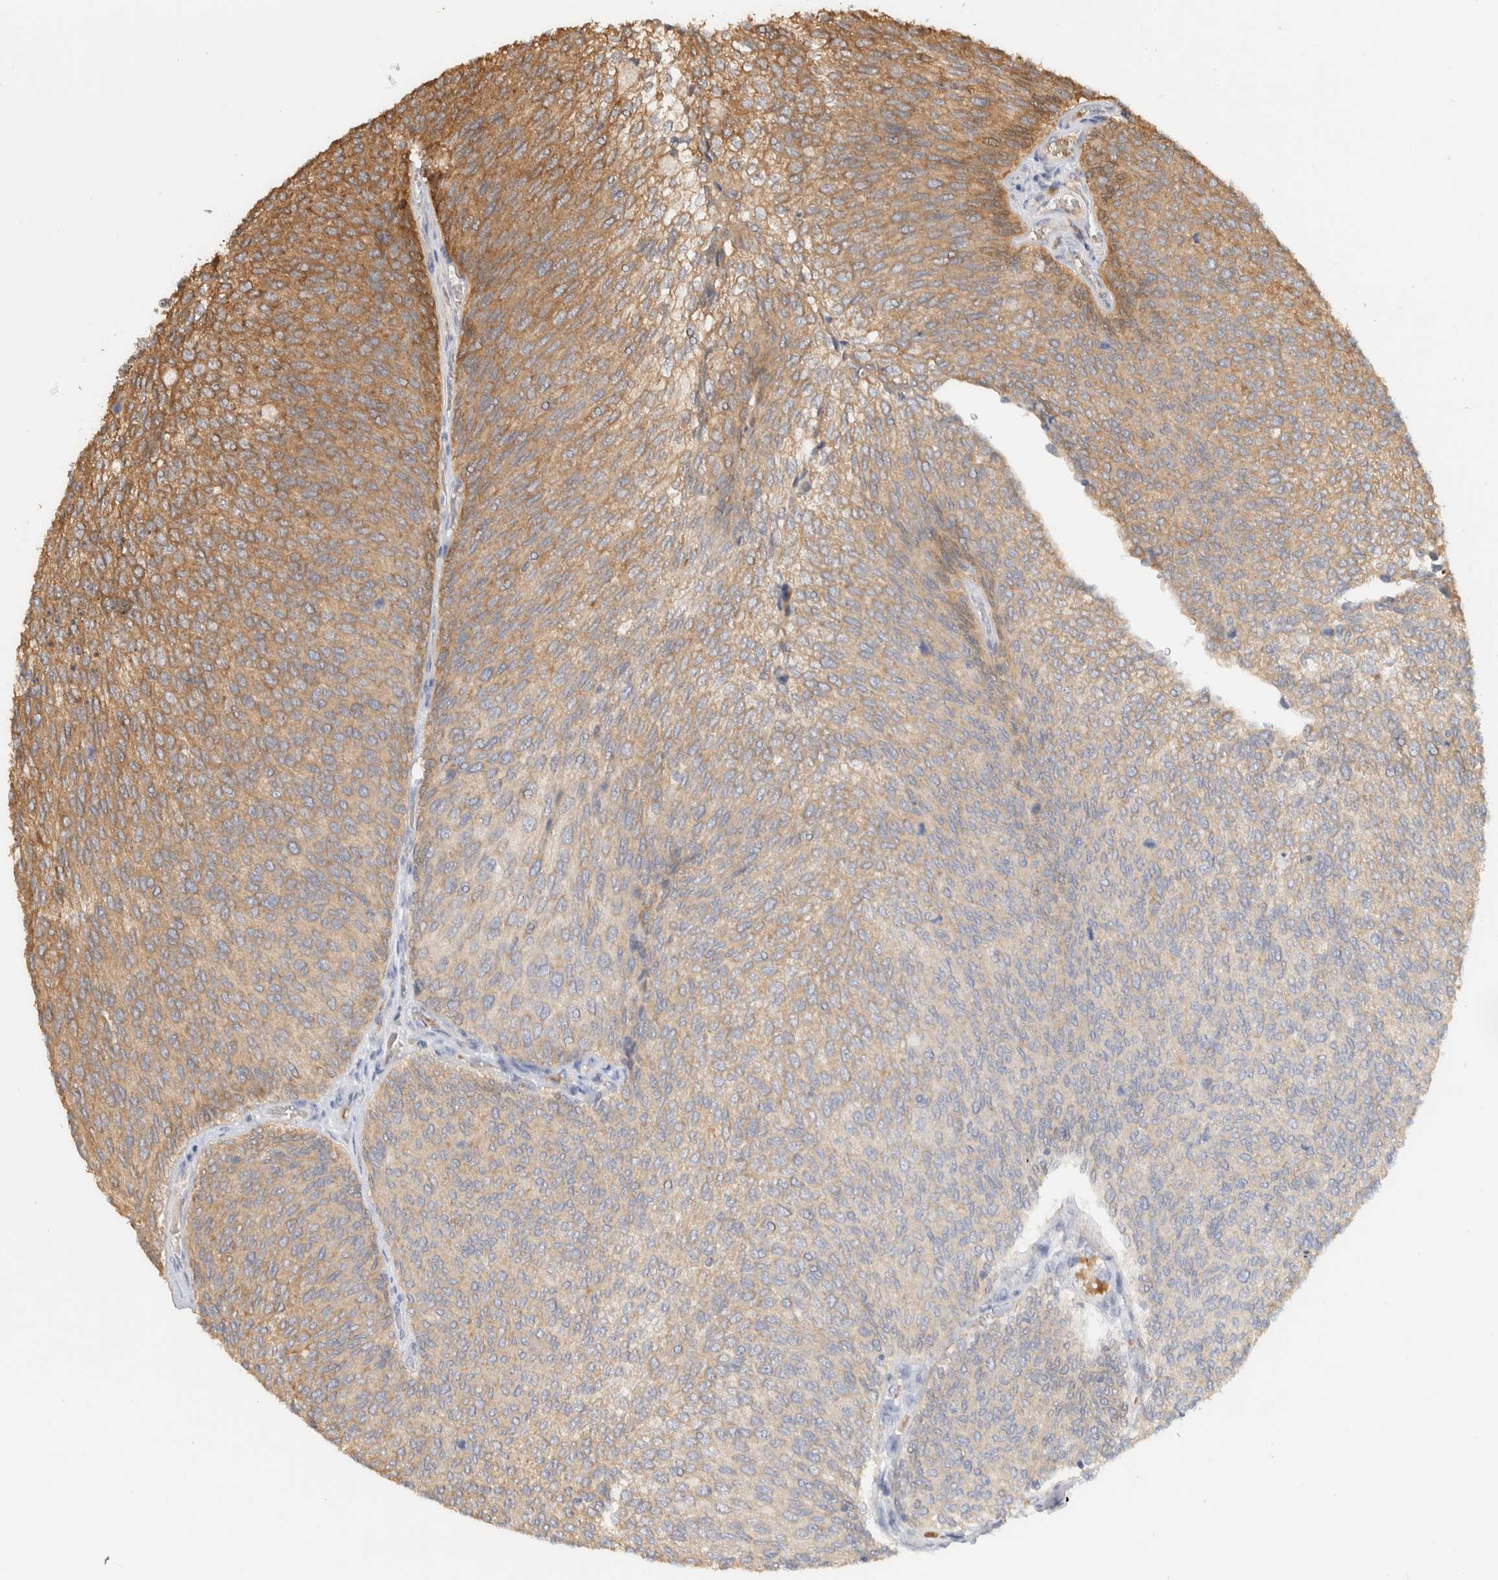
{"staining": {"intensity": "moderate", "quantity": "25%-75%", "location": "cytoplasmic/membranous"}, "tissue": "urothelial cancer", "cell_type": "Tumor cells", "image_type": "cancer", "snomed": [{"axis": "morphology", "description": "Urothelial carcinoma, Low grade"}, {"axis": "topography", "description": "Urinary bladder"}], "caption": "A micrograph showing moderate cytoplasmic/membranous positivity in about 25%-75% of tumor cells in low-grade urothelial carcinoma, as visualized by brown immunohistochemical staining.", "gene": "TTI2", "patient": {"sex": "female", "age": 79}}